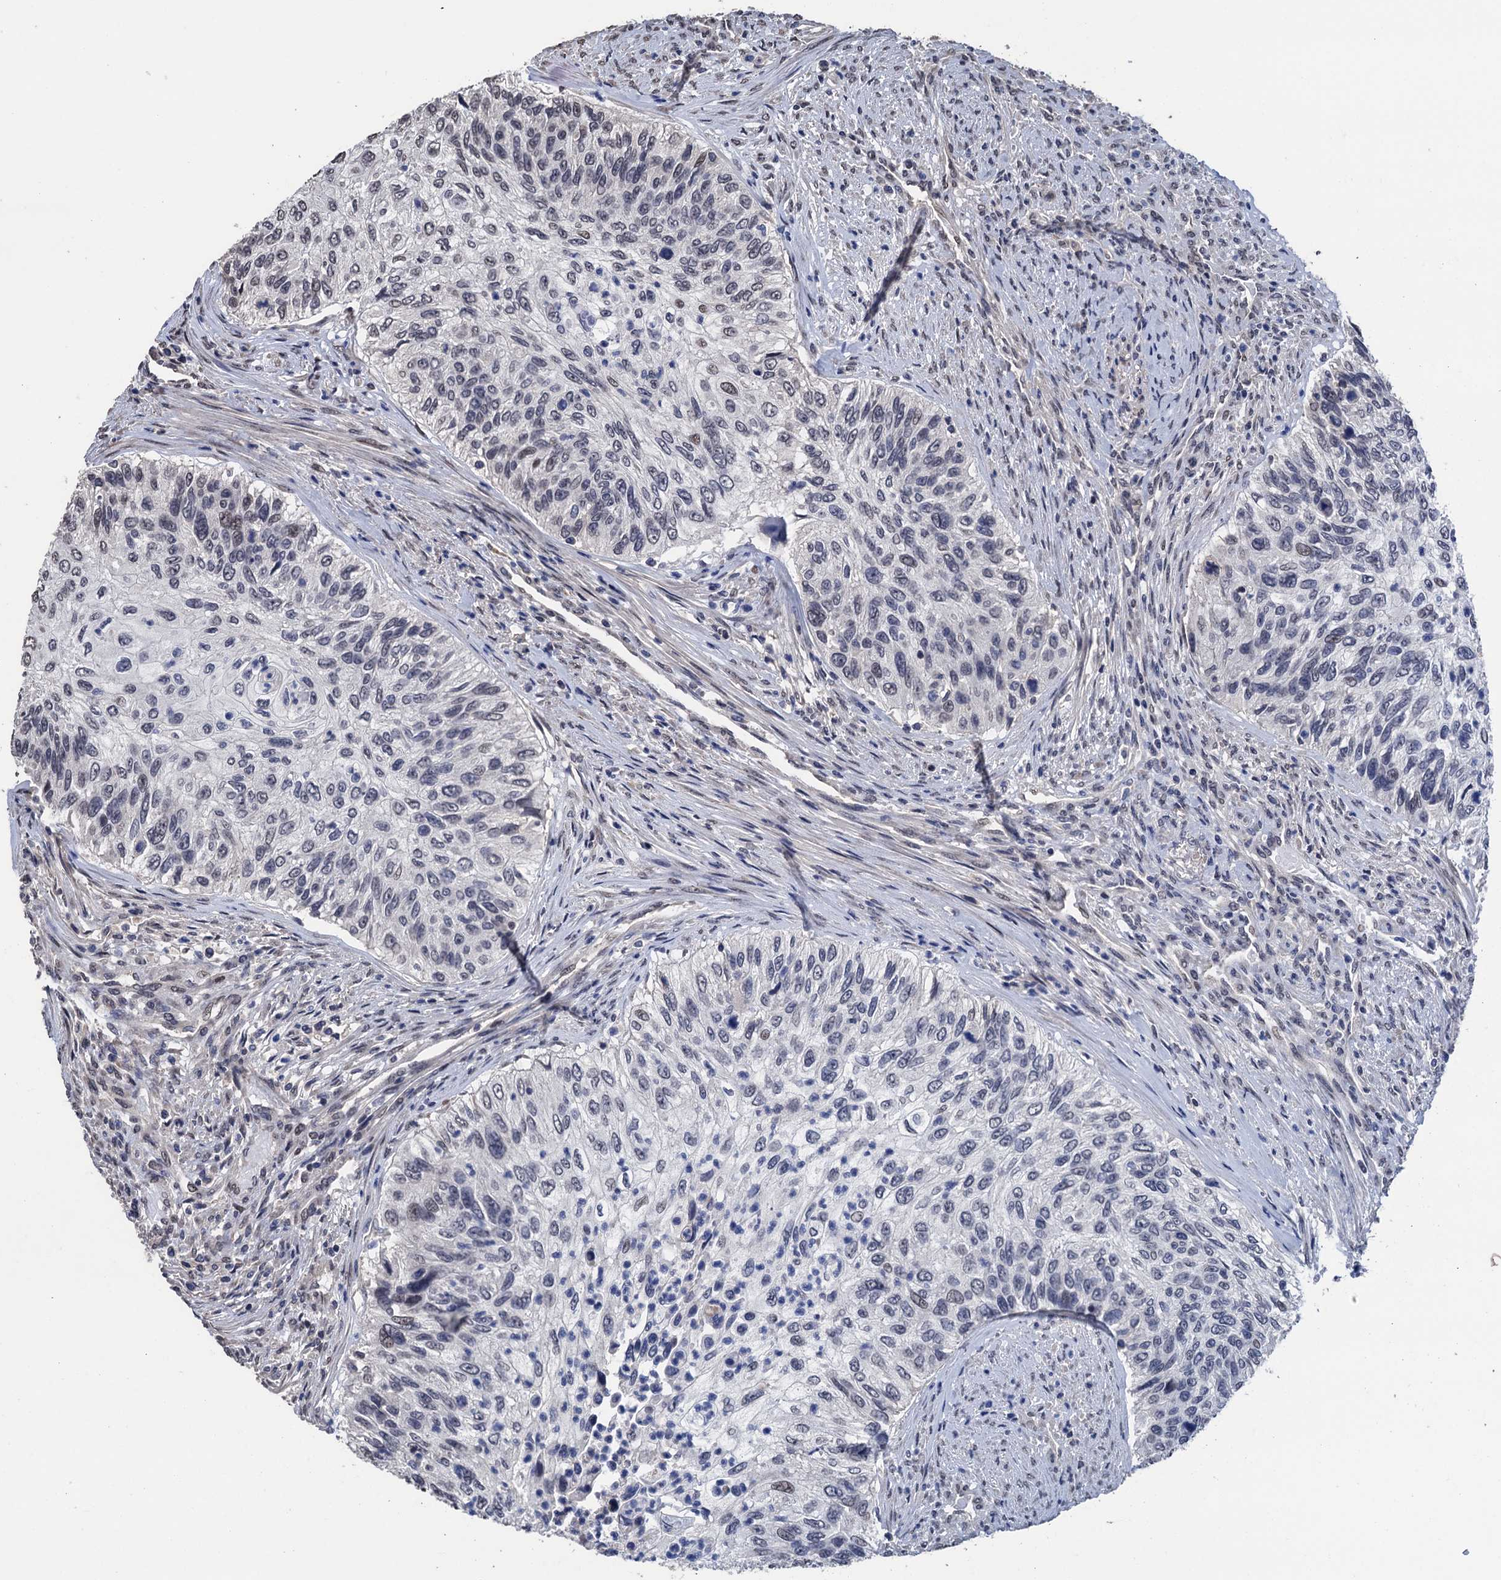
{"staining": {"intensity": "negative", "quantity": "none", "location": "none"}, "tissue": "urothelial cancer", "cell_type": "Tumor cells", "image_type": "cancer", "snomed": [{"axis": "morphology", "description": "Urothelial carcinoma, High grade"}, {"axis": "topography", "description": "Urinary bladder"}], "caption": "There is no significant positivity in tumor cells of urothelial cancer.", "gene": "ART5", "patient": {"sex": "female", "age": 60}}